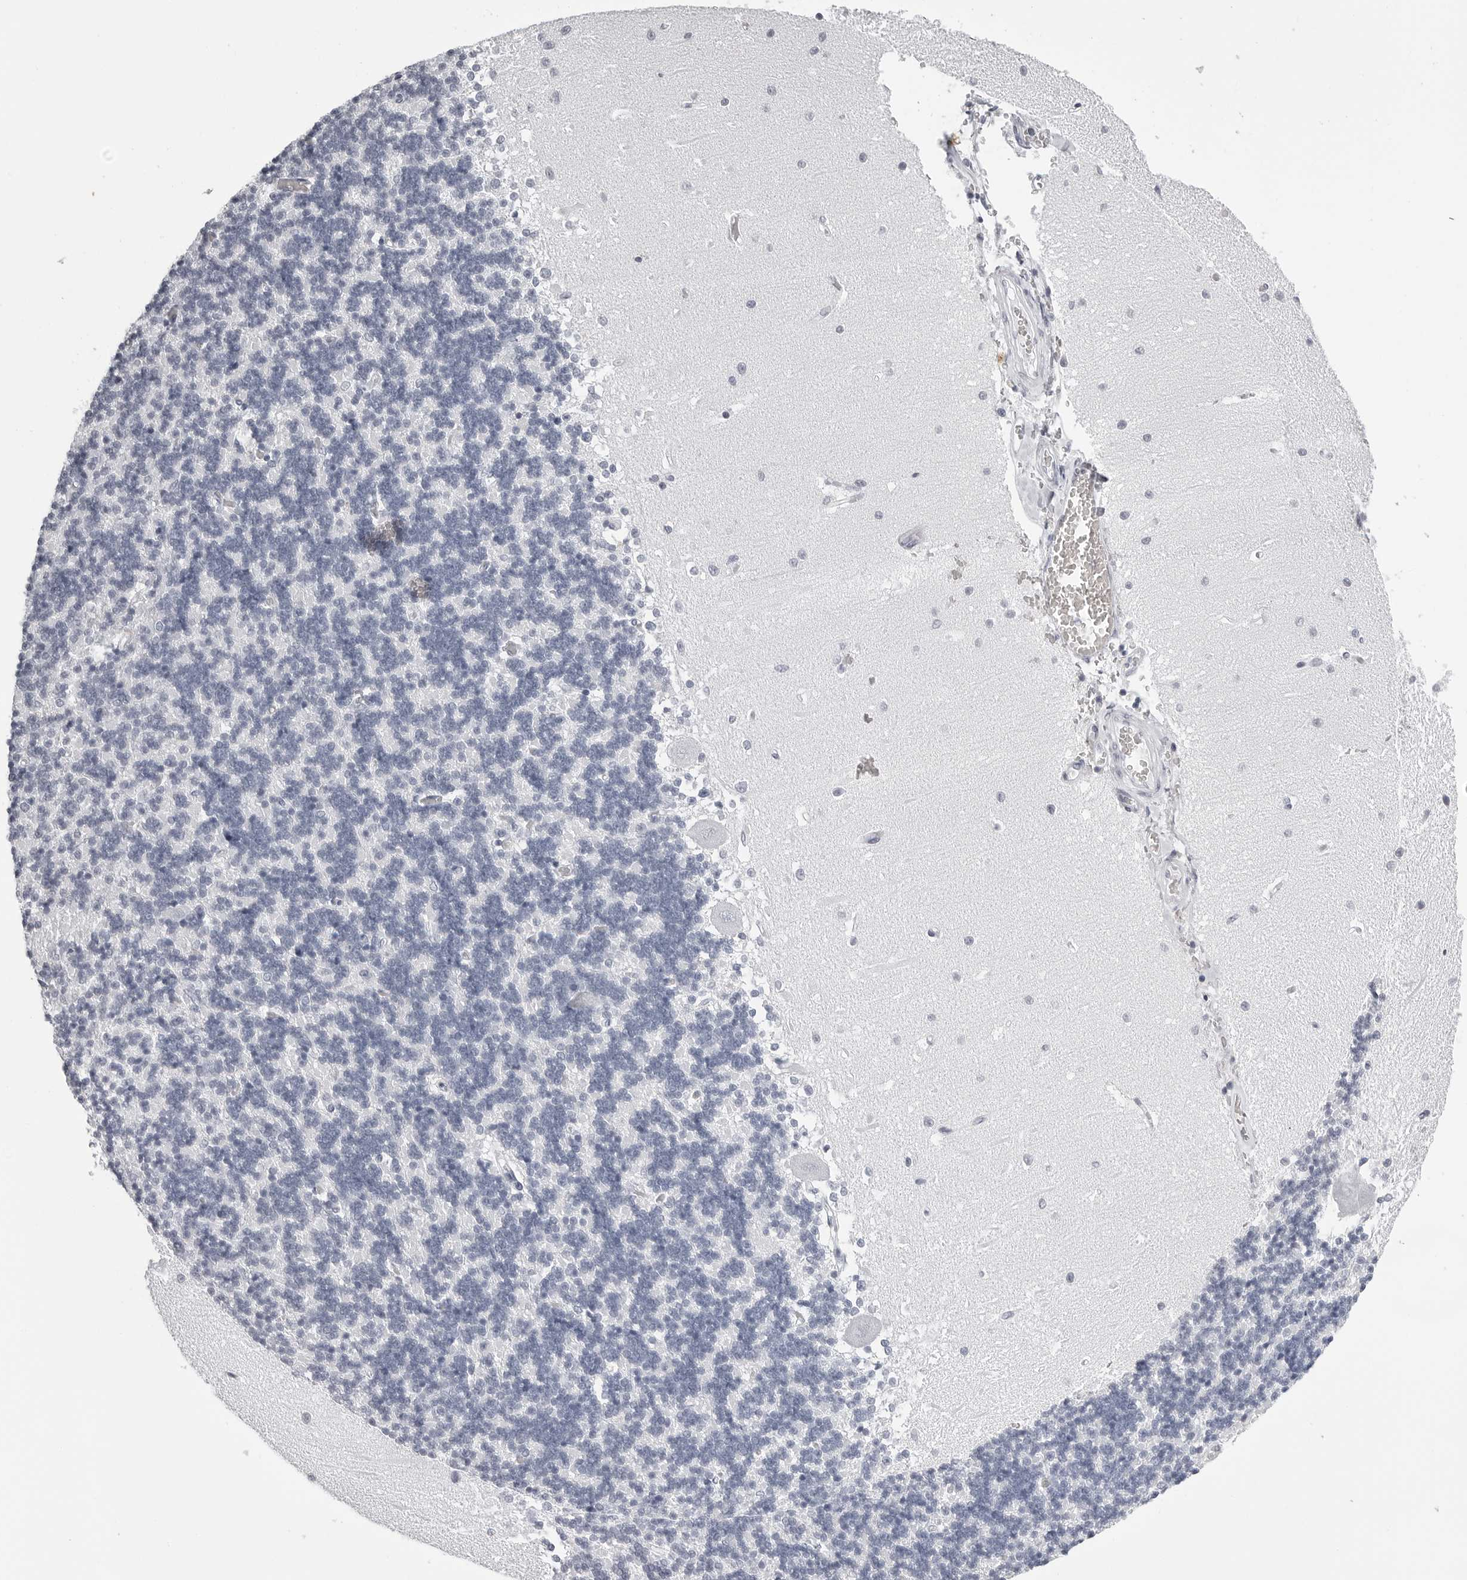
{"staining": {"intensity": "negative", "quantity": "none", "location": "none"}, "tissue": "cerebellum", "cell_type": "Cells in granular layer", "image_type": "normal", "snomed": [{"axis": "morphology", "description": "Normal tissue, NOS"}, {"axis": "topography", "description": "Cerebellum"}], "caption": "Protein analysis of unremarkable cerebellum demonstrates no significant expression in cells in granular layer. The staining was performed using DAB to visualize the protein expression in brown, while the nuclei were stained in blue with hematoxylin (Magnification: 20x).", "gene": "BPIFA1", "patient": {"sex": "male", "age": 37}}